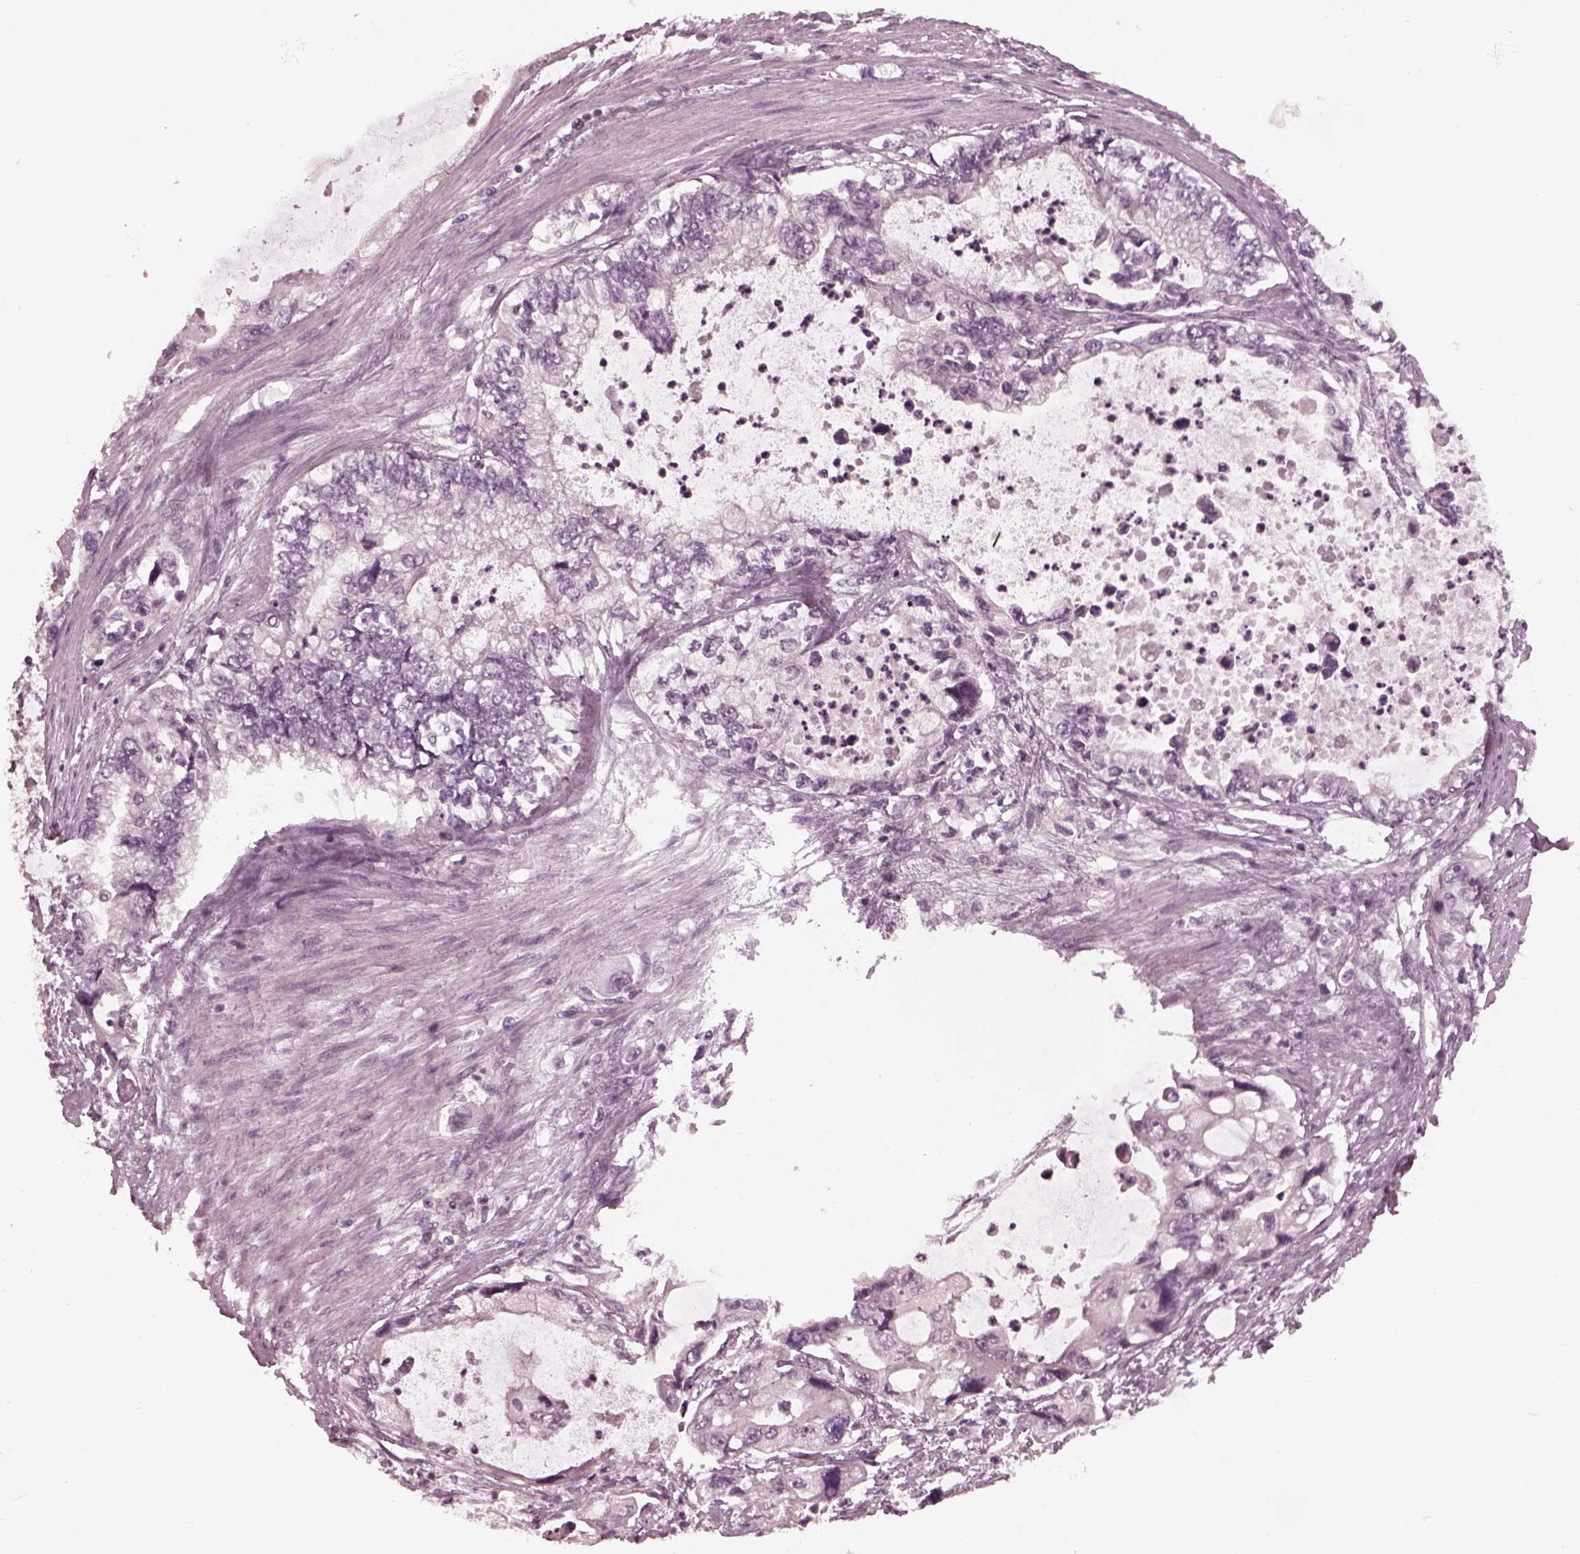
{"staining": {"intensity": "negative", "quantity": "none", "location": "none"}, "tissue": "stomach cancer", "cell_type": "Tumor cells", "image_type": "cancer", "snomed": [{"axis": "morphology", "description": "Adenocarcinoma, NOS"}, {"axis": "topography", "description": "Pancreas"}, {"axis": "topography", "description": "Stomach, upper"}, {"axis": "topography", "description": "Stomach"}], "caption": "Immunohistochemistry (IHC) of adenocarcinoma (stomach) exhibits no staining in tumor cells.", "gene": "TUBG1", "patient": {"sex": "male", "age": 77}}